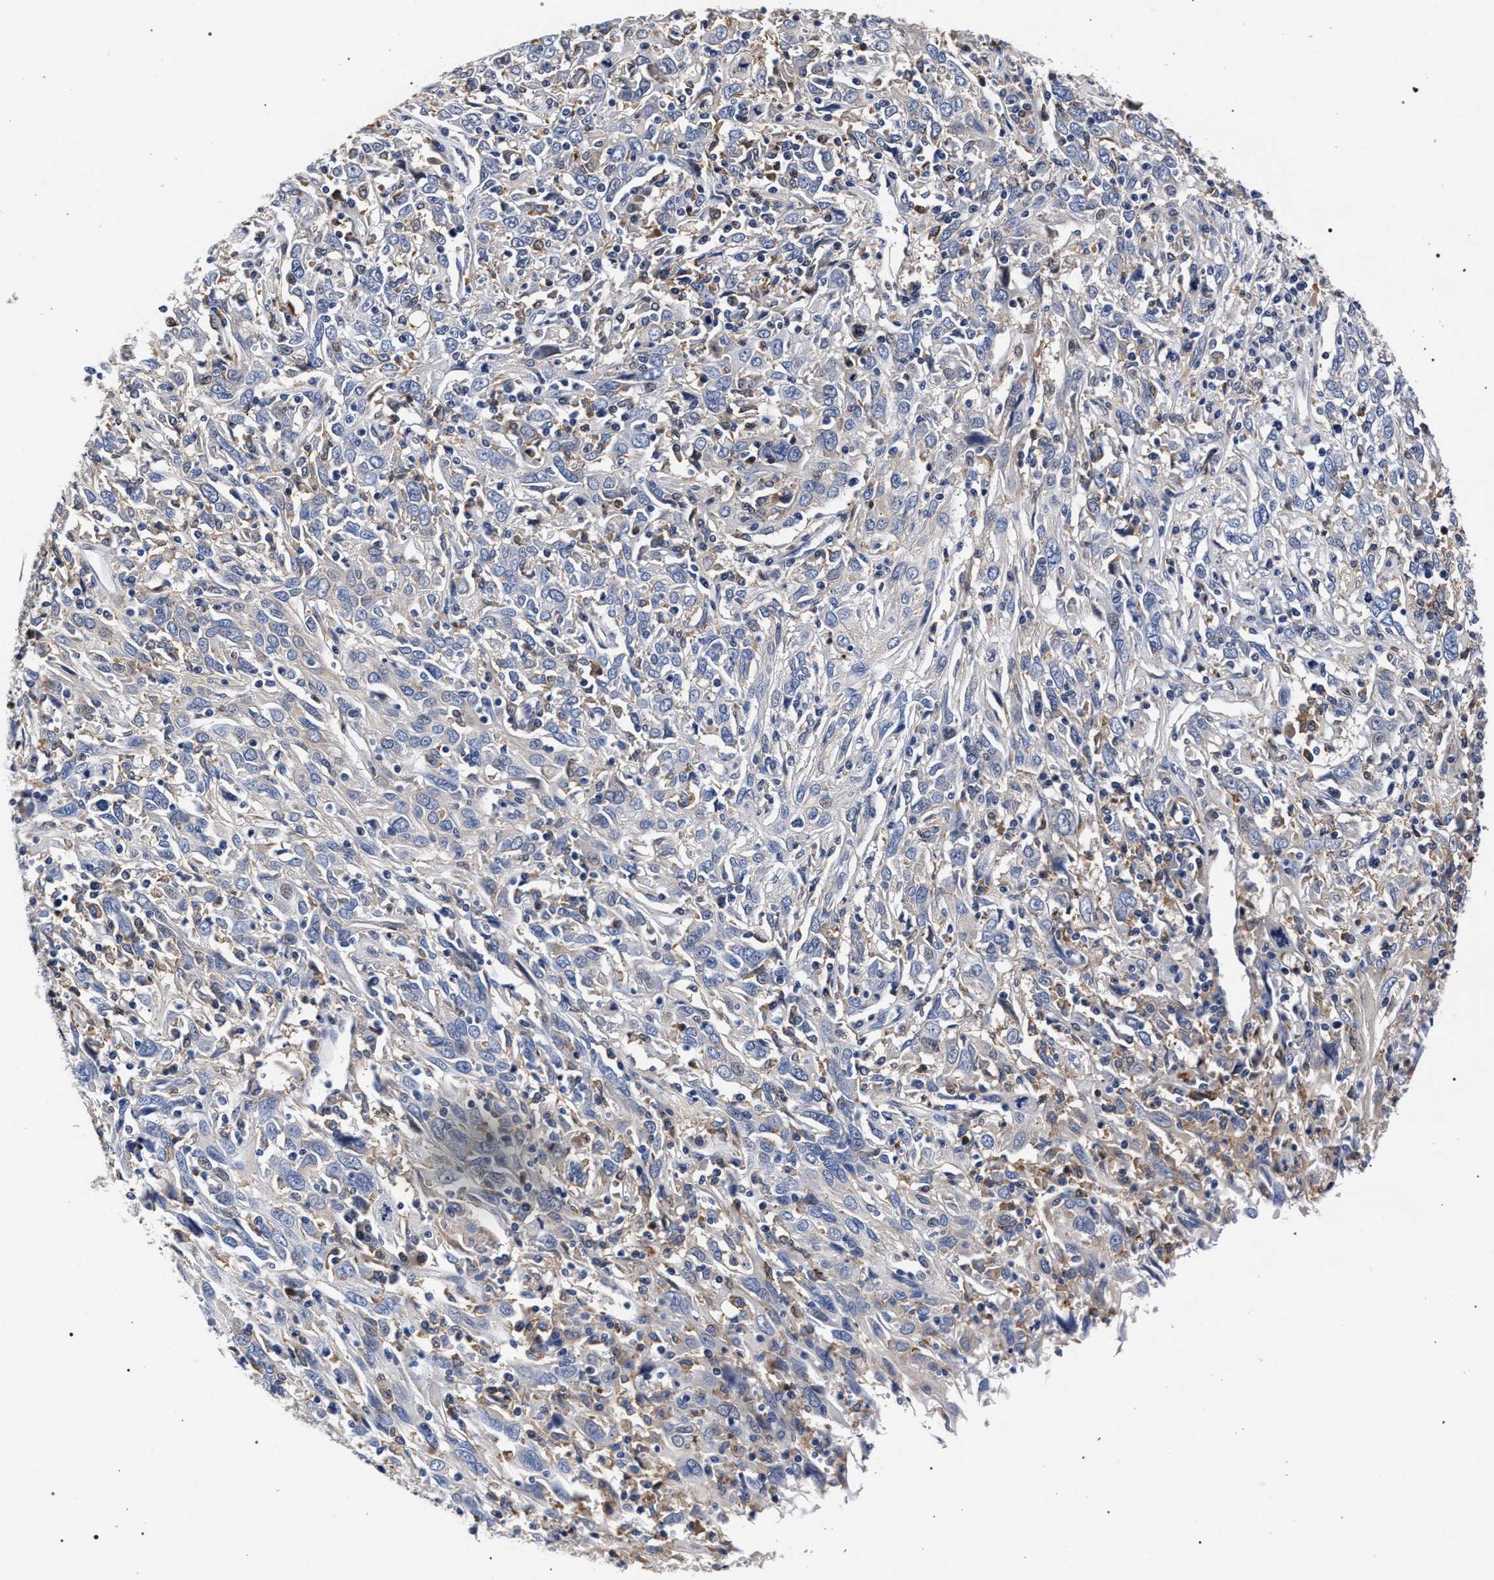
{"staining": {"intensity": "negative", "quantity": "none", "location": "none"}, "tissue": "cervical cancer", "cell_type": "Tumor cells", "image_type": "cancer", "snomed": [{"axis": "morphology", "description": "Squamous cell carcinoma, NOS"}, {"axis": "topography", "description": "Cervix"}], "caption": "Immunohistochemistry photomicrograph of squamous cell carcinoma (cervical) stained for a protein (brown), which displays no expression in tumor cells.", "gene": "ZNF462", "patient": {"sex": "female", "age": 46}}